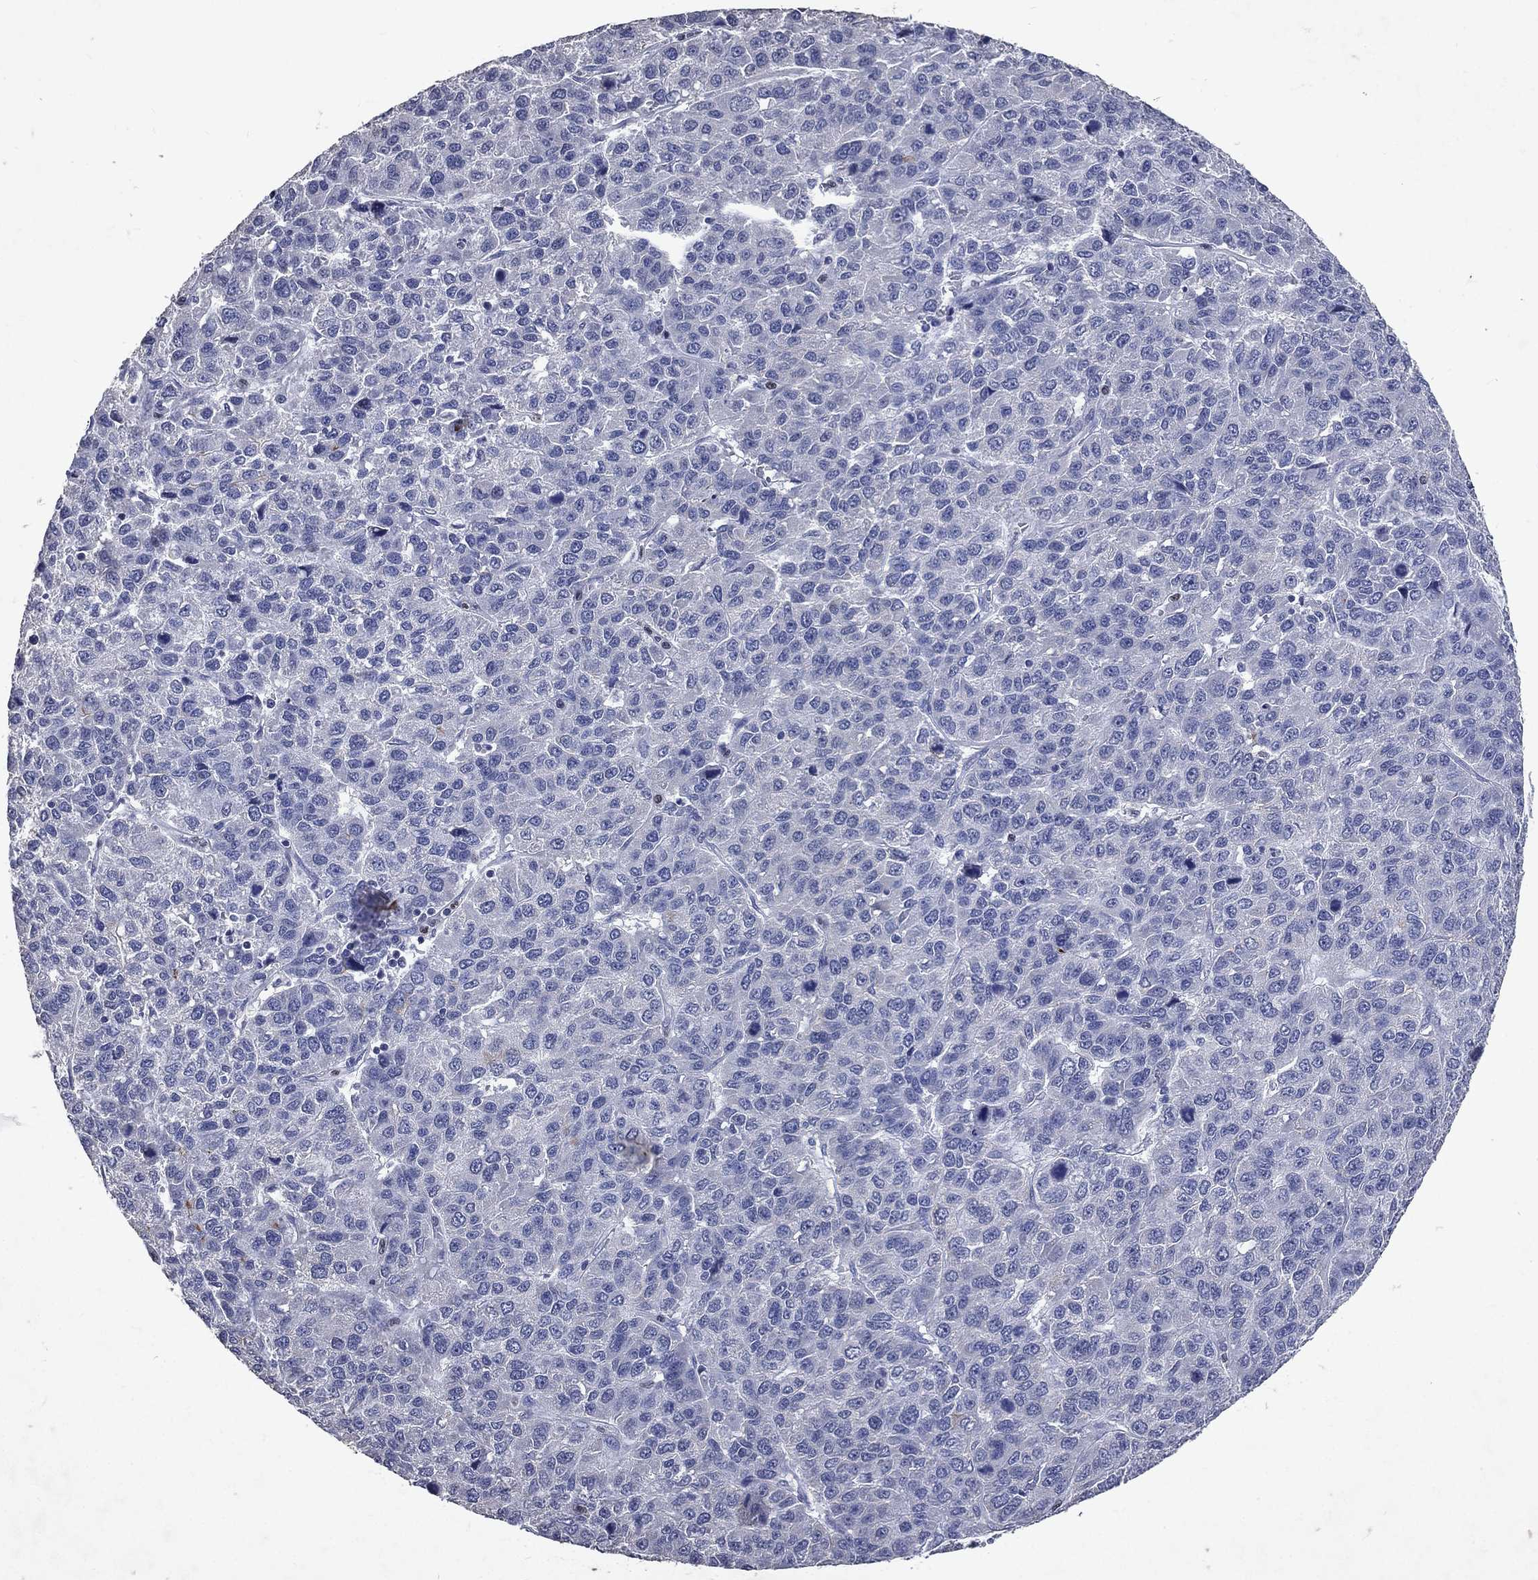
{"staining": {"intensity": "negative", "quantity": "none", "location": "none"}, "tissue": "liver cancer", "cell_type": "Tumor cells", "image_type": "cancer", "snomed": [{"axis": "morphology", "description": "Carcinoma, Hepatocellular, NOS"}, {"axis": "topography", "description": "Liver"}], "caption": "Tumor cells show no significant staining in liver cancer (hepatocellular carcinoma).", "gene": "SLC34A2", "patient": {"sex": "male", "age": 69}}